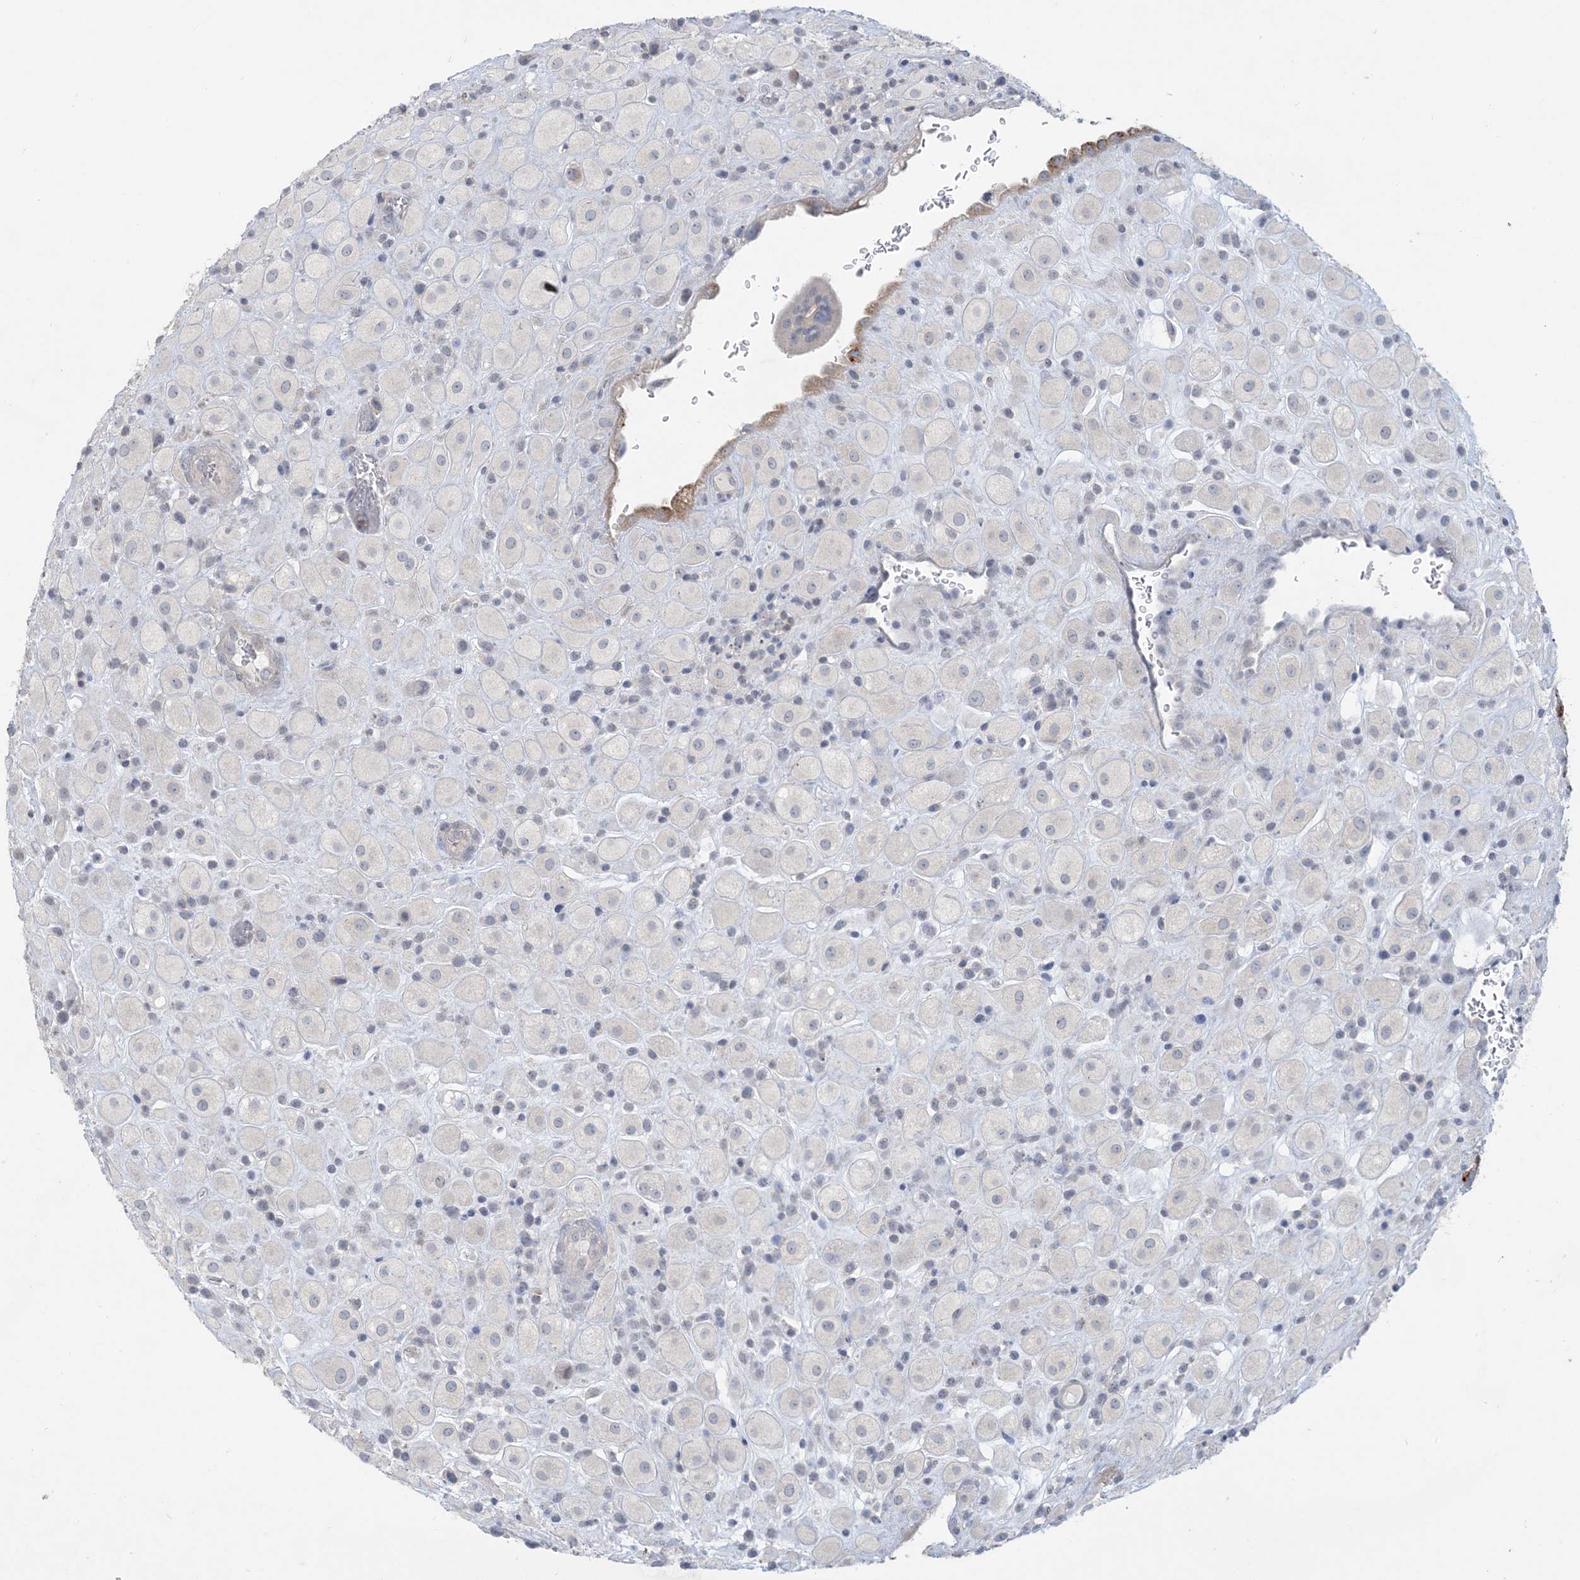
{"staining": {"intensity": "negative", "quantity": "none", "location": "none"}, "tissue": "placenta", "cell_type": "Decidual cells", "image_type": "normal", "snomed": [{"axis": "morphology", "description": "Normal tissue, NOS"}, {"axis": "topography", "description": "Placenta"}], "caption": "This is an immunohistochemistry micrograph of unremarkable placenta. There is no staining in decidual cells.", "gene": "KIF3A", "patient": {"sex": "female", "age": 35}}